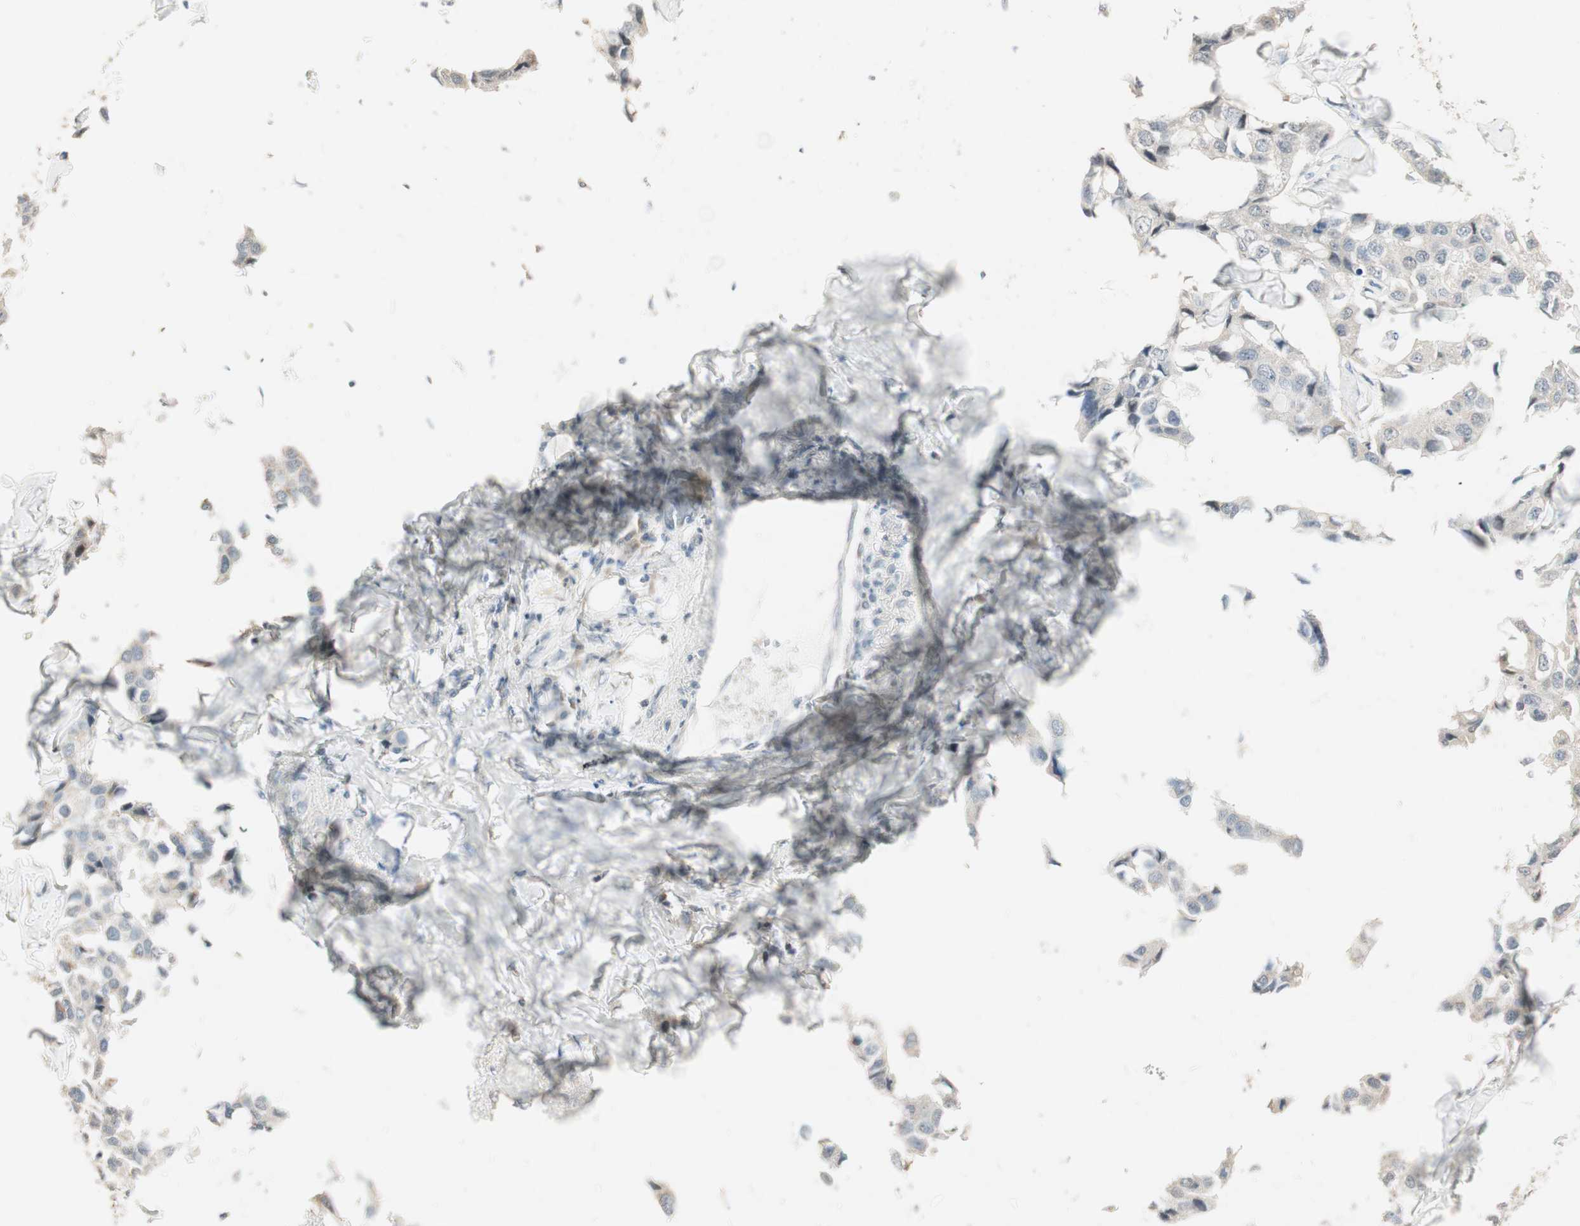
{"staining": {"intensity": "weak", "quantity": "25%-75%", "location": "cytoplasmic/membranous"}, "tissue": "breast cancer", "cell_type": "Tumor cells", "image_type": "cancer", "snomed": [{"axis": "morphology", "description": "Duct carcinoma"}, {"axis": "topography", "description": "Breast"}], "caption": "Infiltrating ductal carcinoma (breast) was stained to show a protein in brown. There is low levels of weak cytoplasmic/membranous staining in about 25%-75% of tumor cells.", "gene": "PDZK1", "patient": {"sex": "female", "age": 80}}